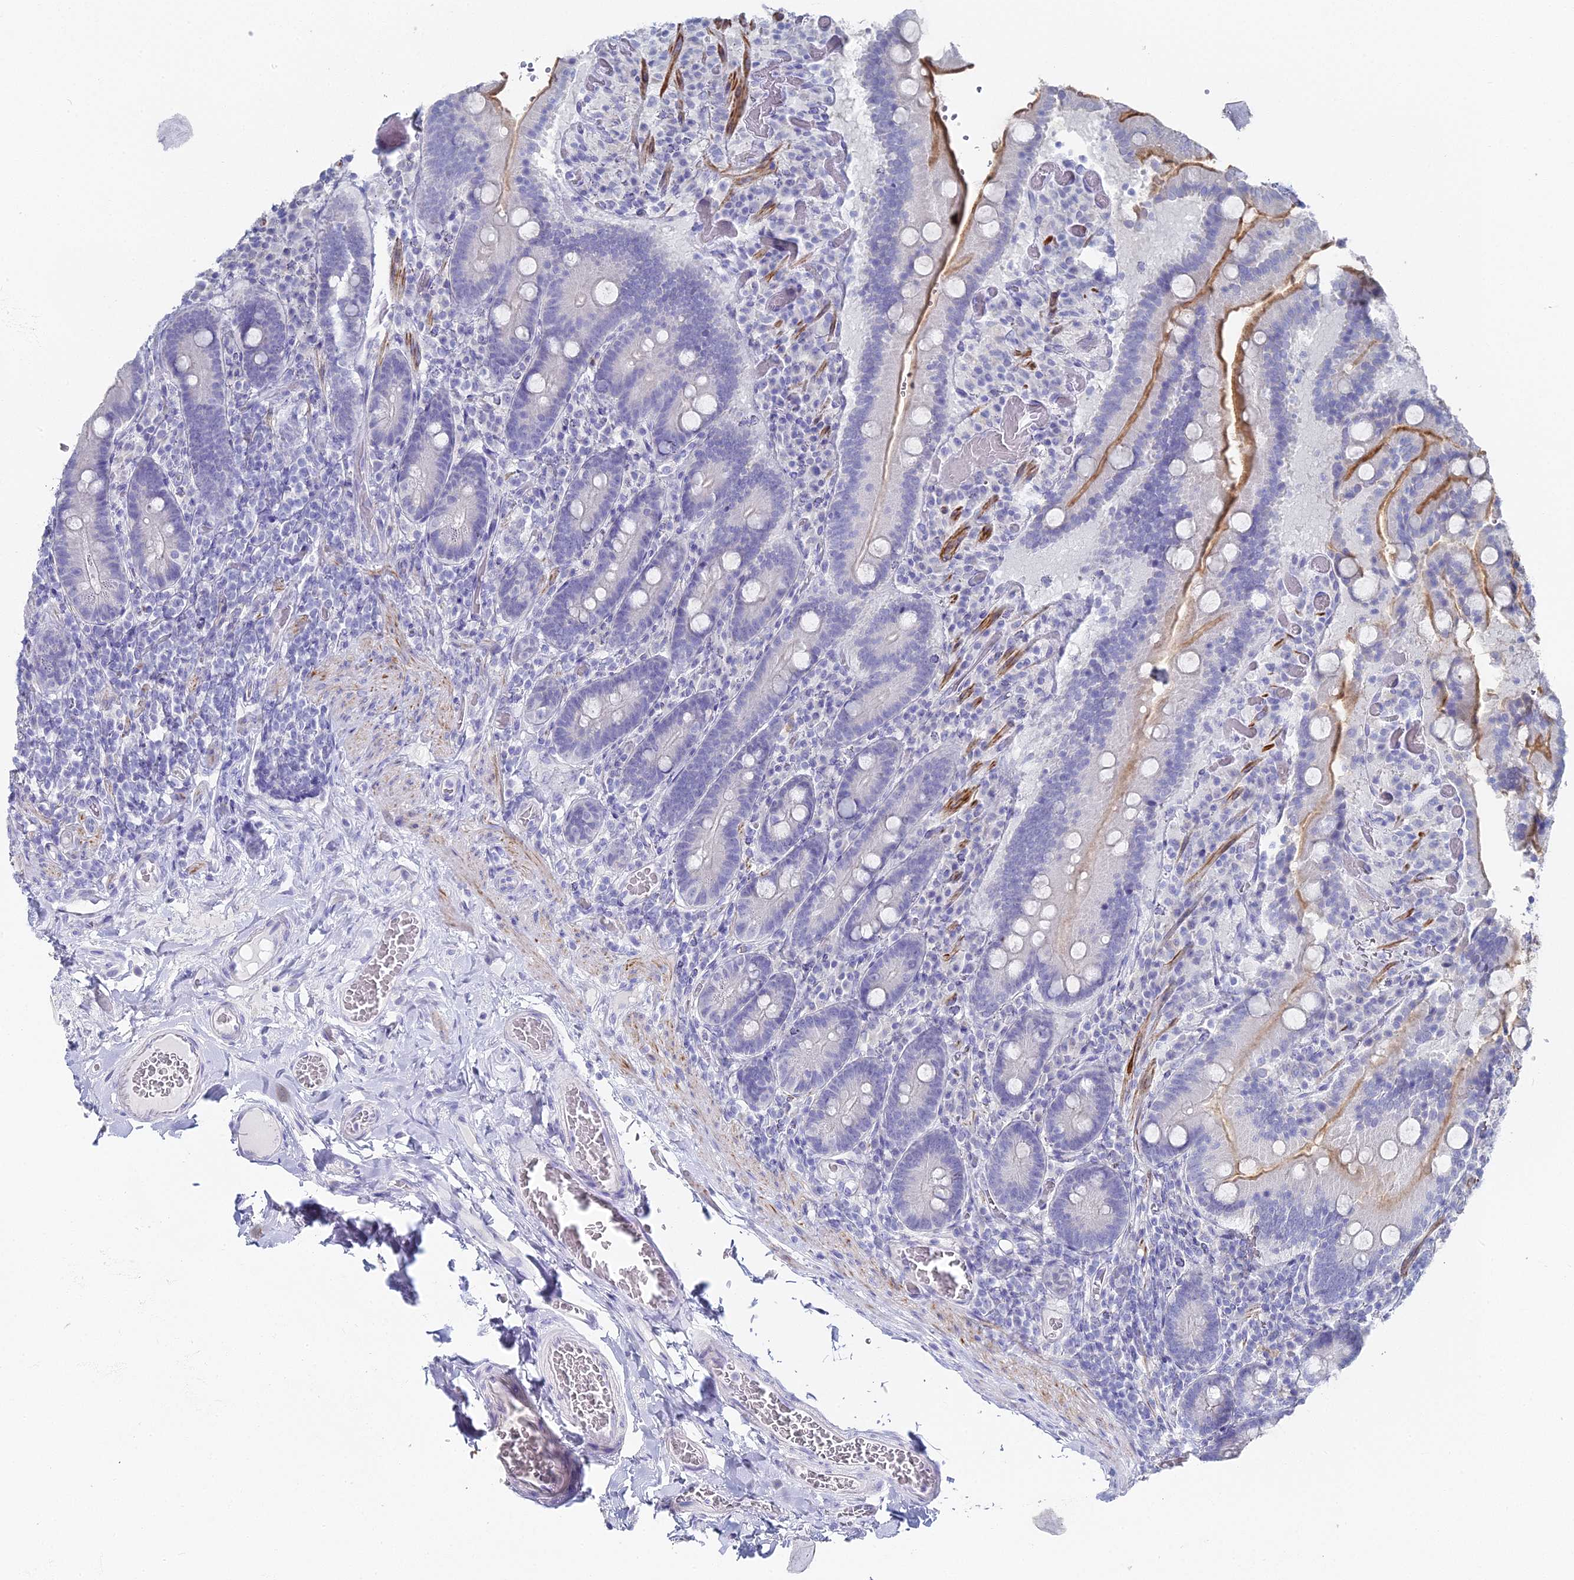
{"staining": {"intensity": "weak", "quantity": "<25%", "location": "cytoplasmic/membranous"}, "tissue": "duodenum", "cell_type": "Glandular cells", "image_type": "normal", "snomed": [{"axis": "morphology", "description": "Normal tissue, NOS"}, {"axis": "topography", "description": "Duodenum"}], "caption": "DAB immunohistochemical staining of normal human duodenum demonstrates no significant staining in glandular cells.", "gene": "ALPP", "patient": {"sex": "female", "age": 62}}